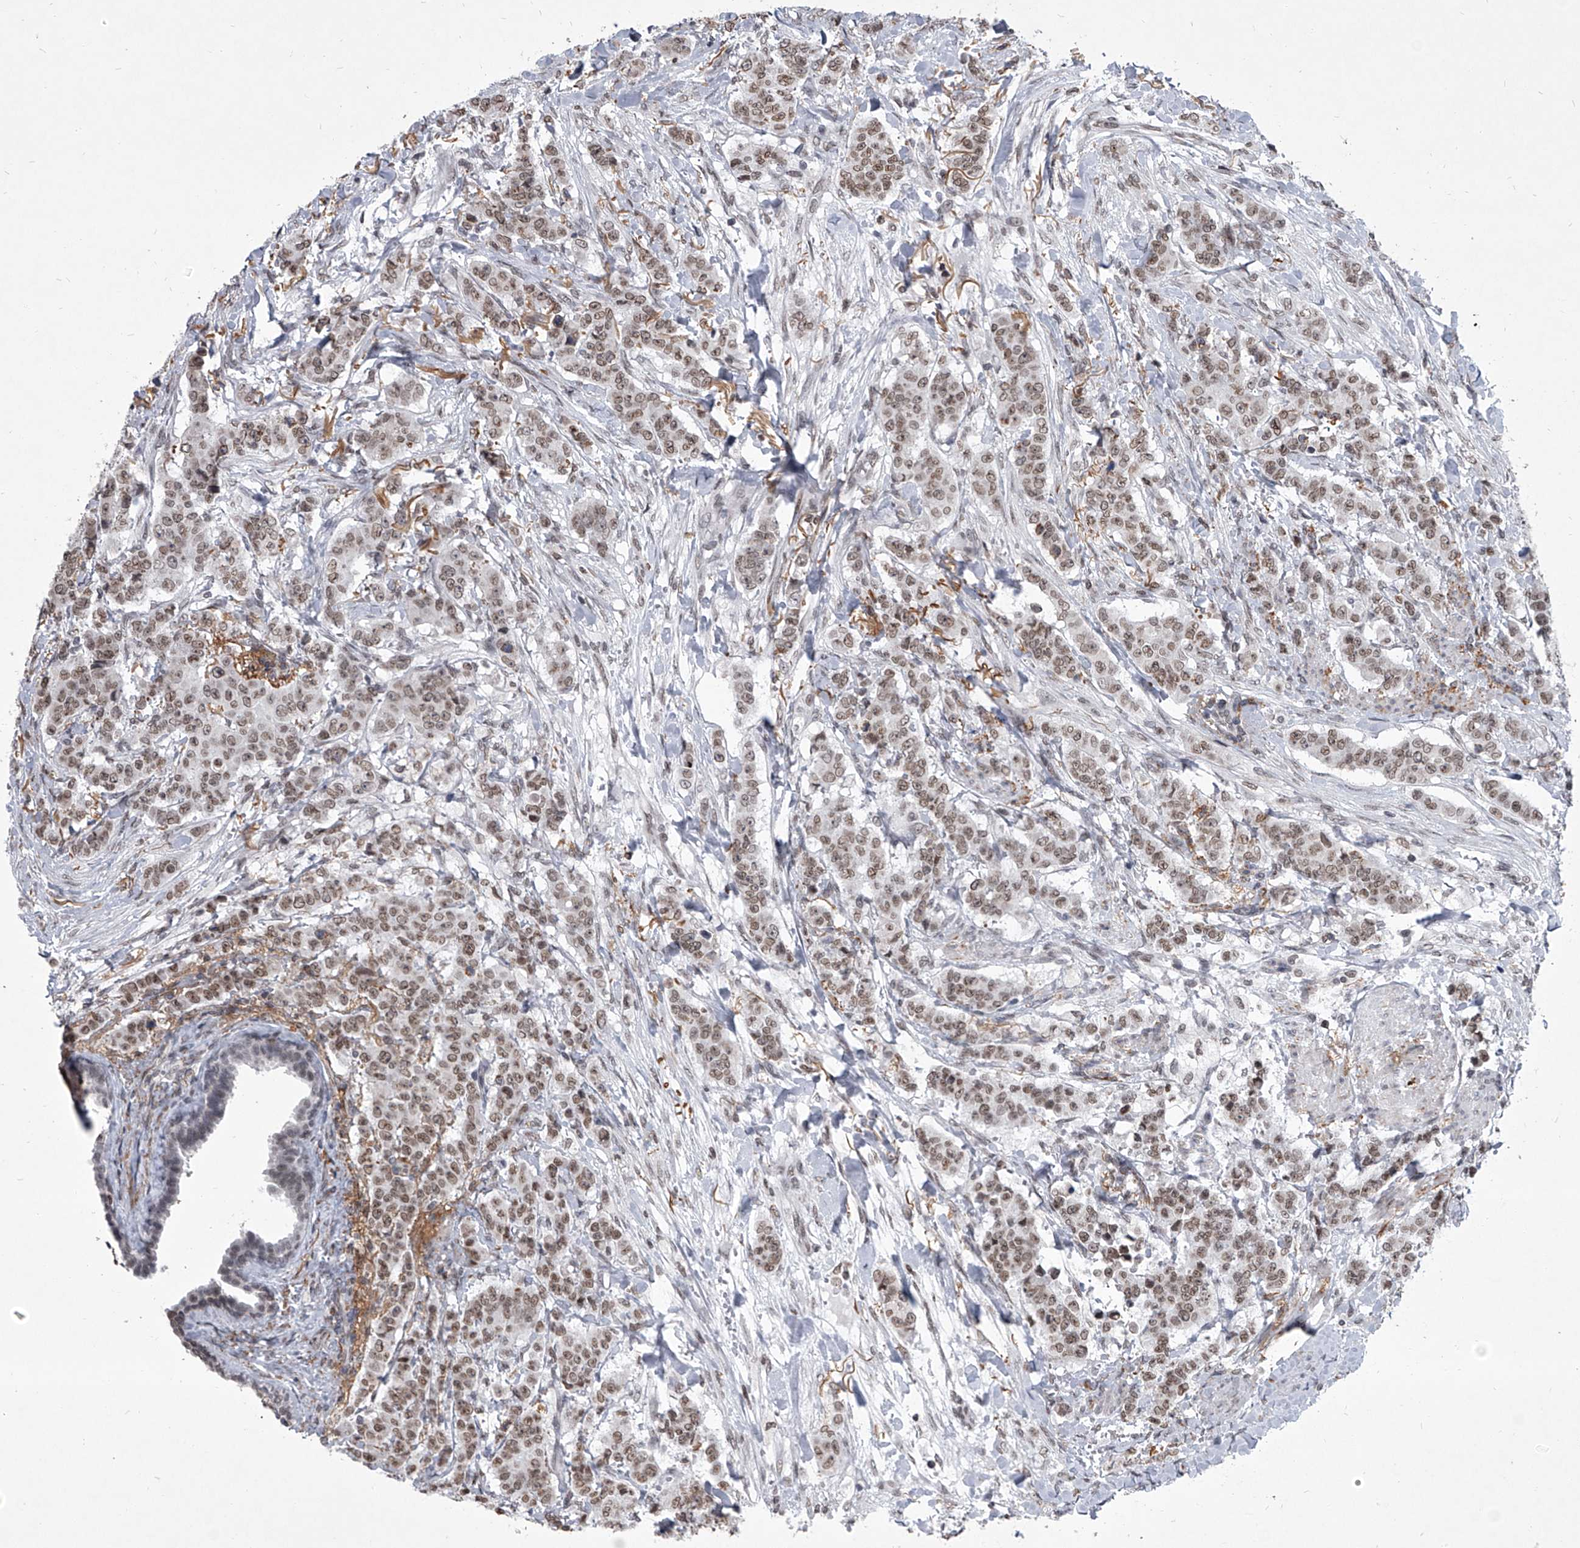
{"staining": {"intensity": "moderate", "quantity": ">75%", "location": "nuclear"}, "tissue": "breast cancer", "cell_type": "Tumor cells", "image_type": "cancer", "snomed": [{"axis": "morphology", "description": "Duct carcinoma"}, {"axis": "topography", "description": "Breast"}], "caption": "The micrograph shows staining of breast intraductal carcinoma, revealing moderate nuclear protein positivity (brown color) within tumor cells.", "gene": "PPIL4", "patient": {"sex": "female", "age": 40}}